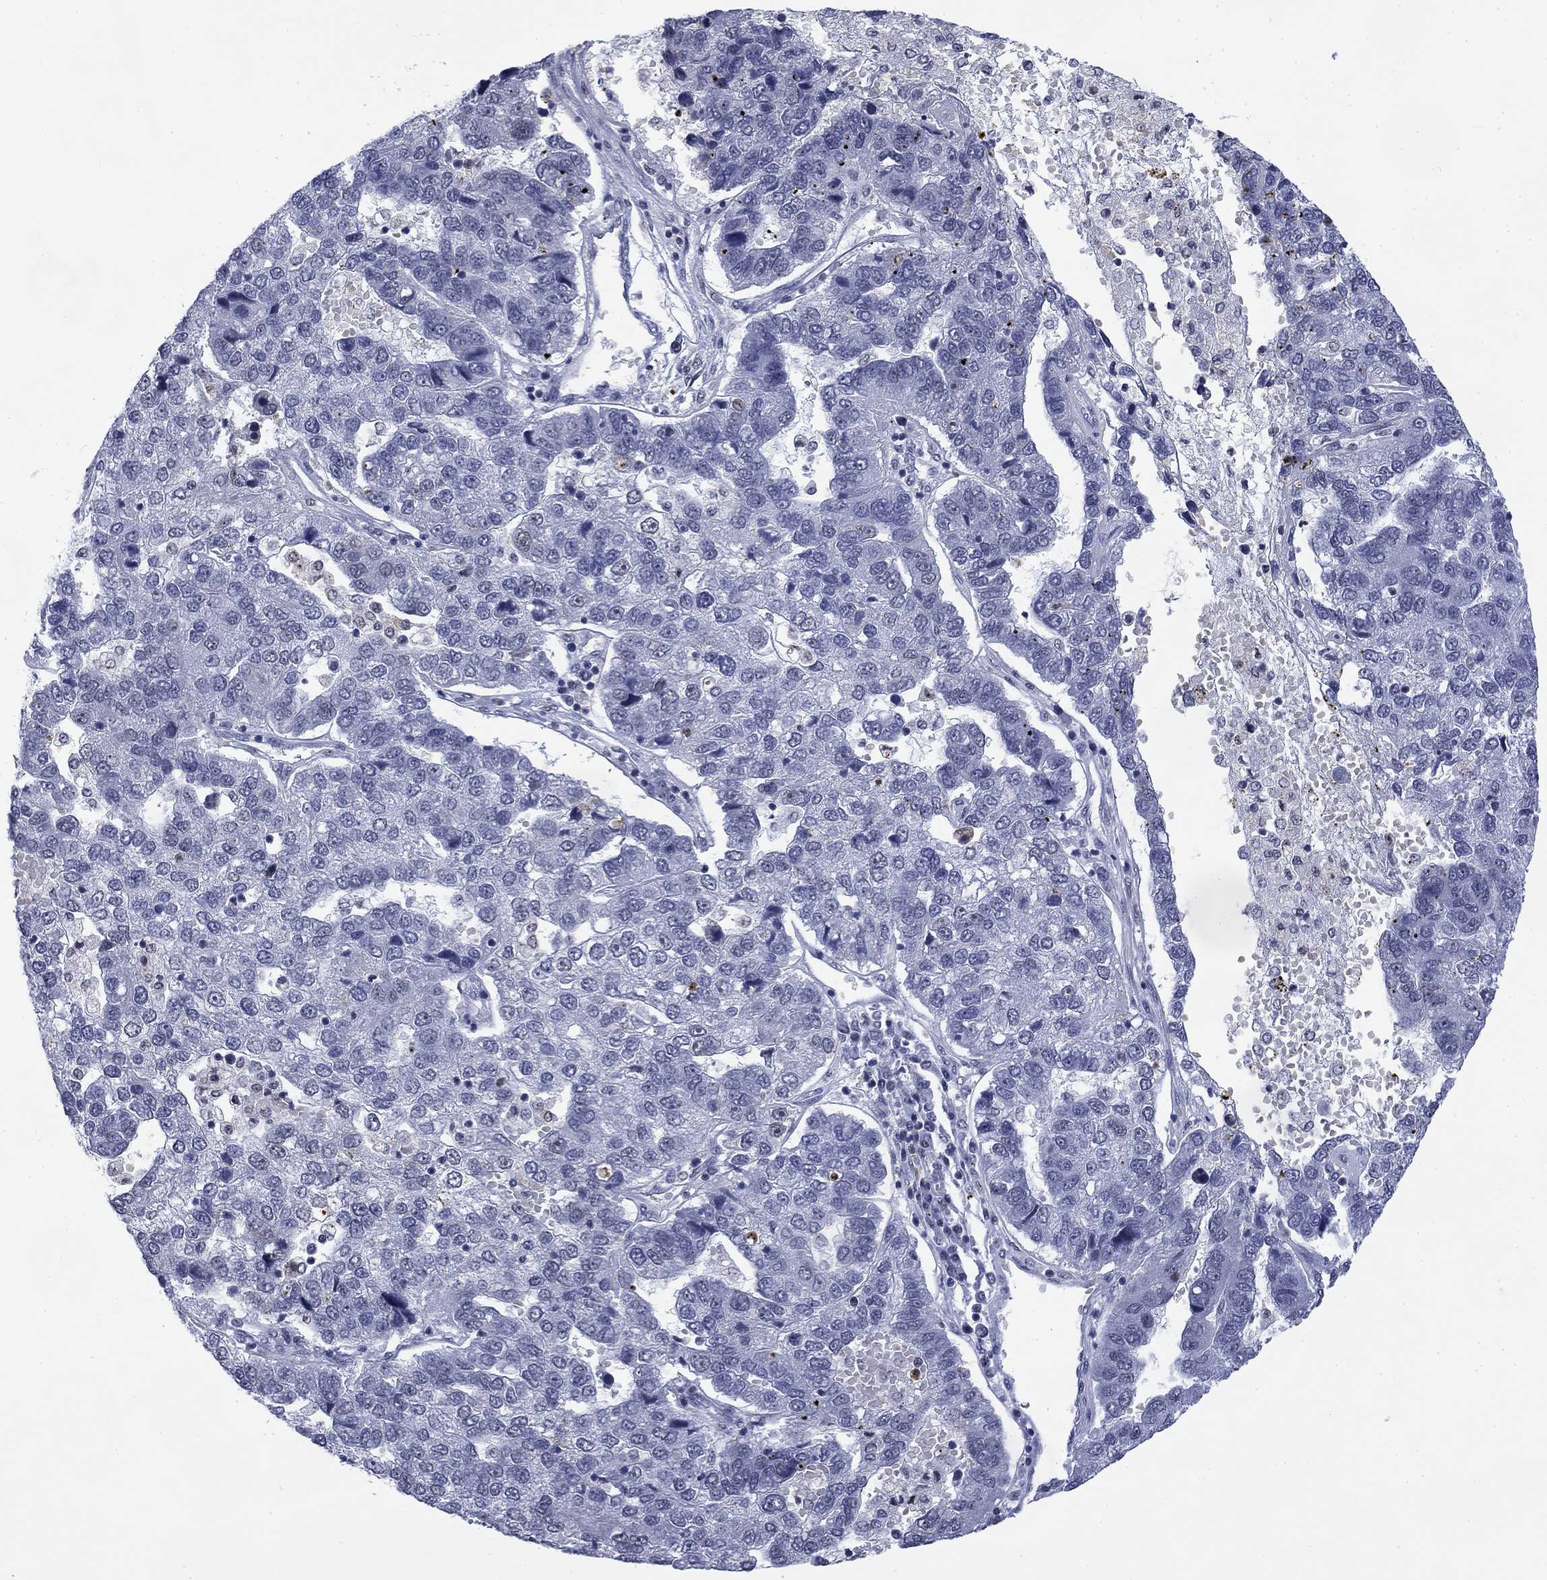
{"staining": {"intensity": "negative", "quantity": "none", "location": "none"}, "tissue": "pancreatic cancer", "cell_type": "Tumor cells", "image_type": "cancer", "snomed": [{"axis": "morphology", "description": "Adenocarcinoma, NOS"}, {"axis": "topography", "description": "Pancreas"}], "caption": "Immunohistochemistry (IHC) histopathology image of neoplastic tissue: human pancreatic adenocarcinoma stained with DAB (3,3'-diaminobenzidine) shows no significant protein staining in tumor cells. The staining was performed using DAB to visualize the protein expression in brown, while the nuclei were stained in blue with hematoxylin (Magnification: 20x).", "gene": "CSRNP3", "patient": {"sex": "female", "age": 61}}